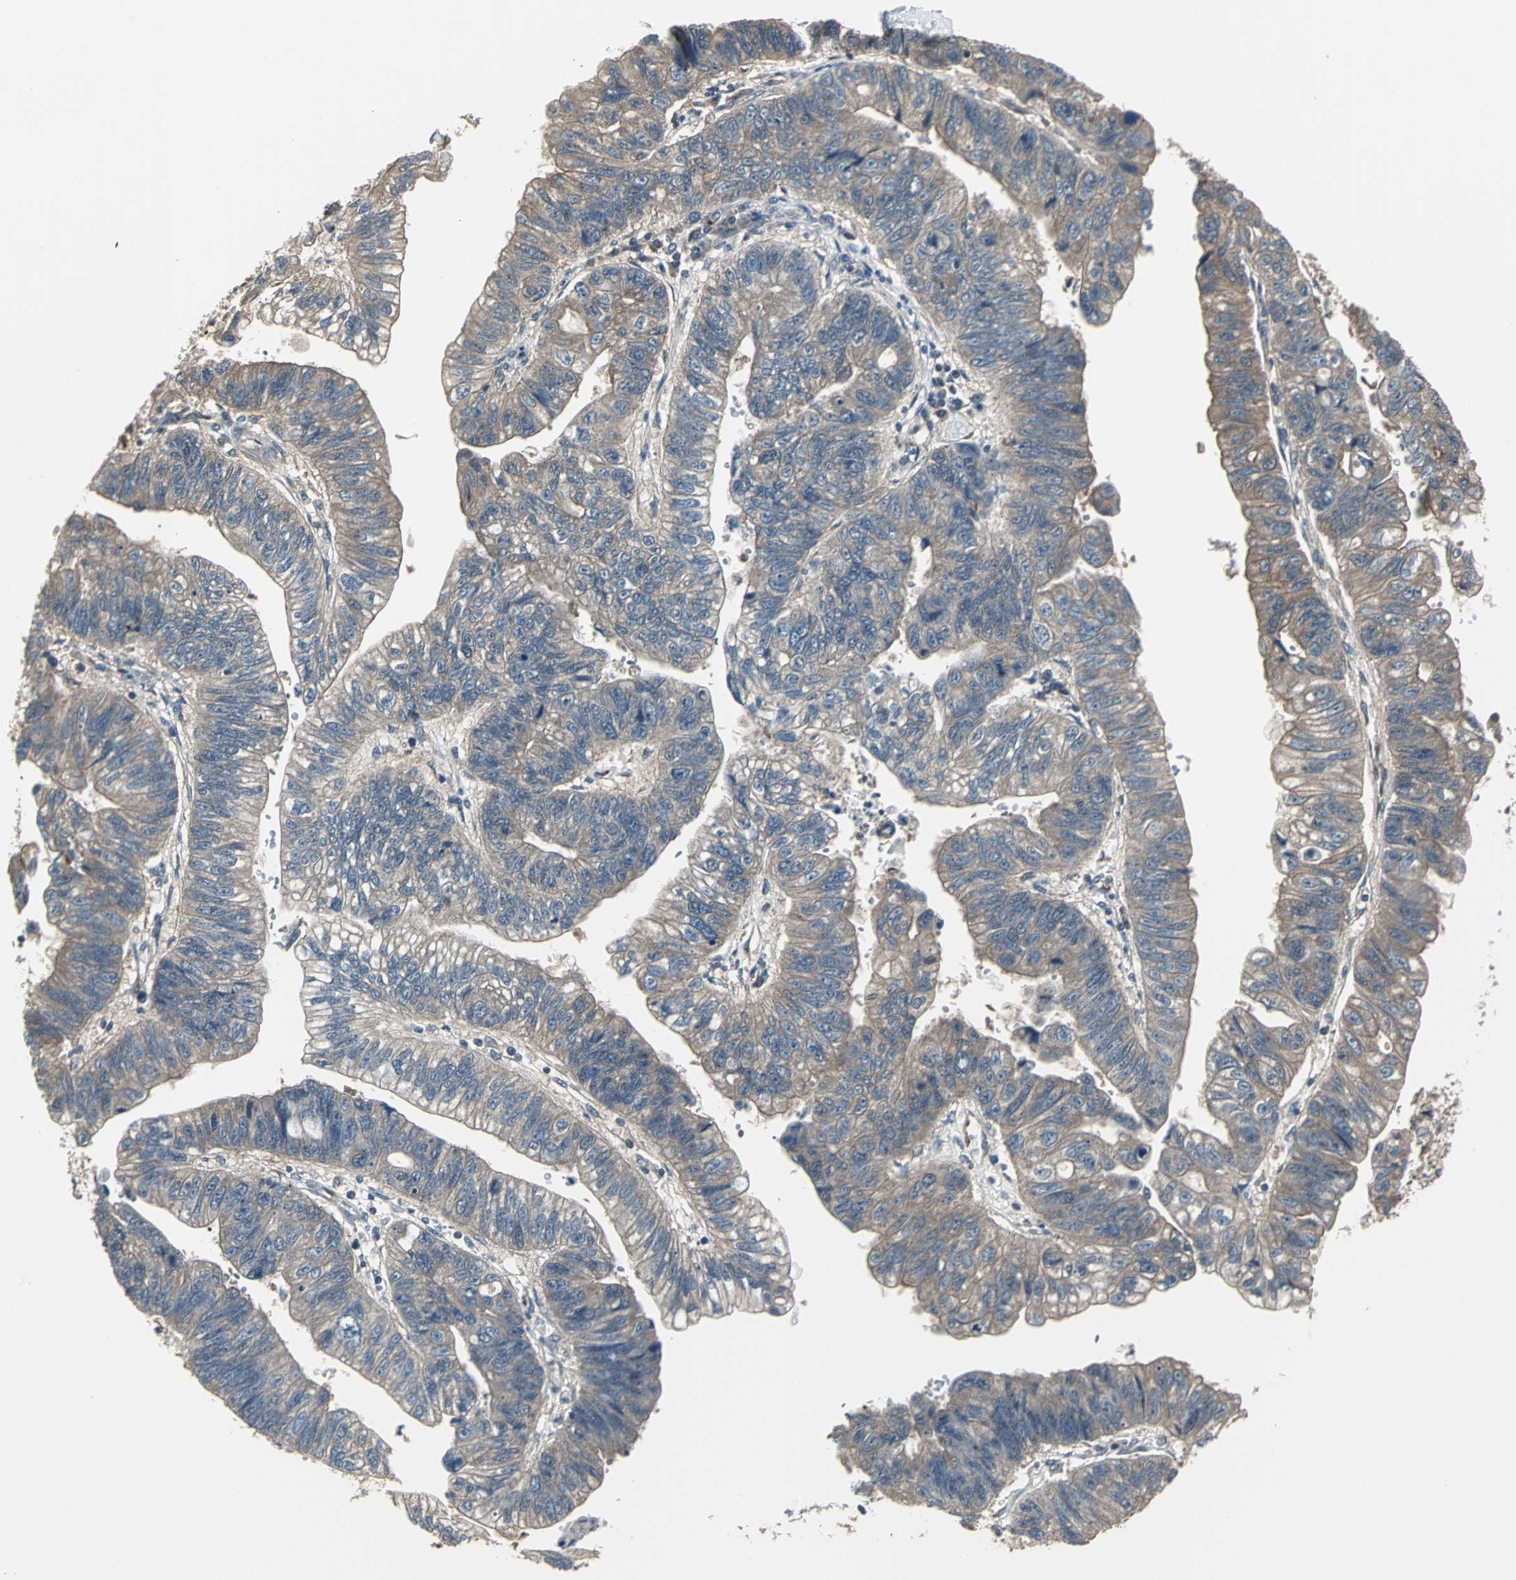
{"staining": {"intensity": "moderate", "quantity": ">75%", "location": "cytoplasmic/membranous"}, "tissue": "stomach cancer", "cell_type": "Tumor cells", "image_type": "cancer", "snomed": [{"axis": "morphology", "description": "Adenocarcinoma, NOS"}, {"axis": "topography", "description": "Stomach"}], "caption": "Protein expression analysis of stomach cancer (adenocarcinoma) demonstrates moderate cytoplasmic/membranous positivity in about >75% of tumor cells.", "gene": "PFDN1", "patient": {"sex": "male", "age": 59}}